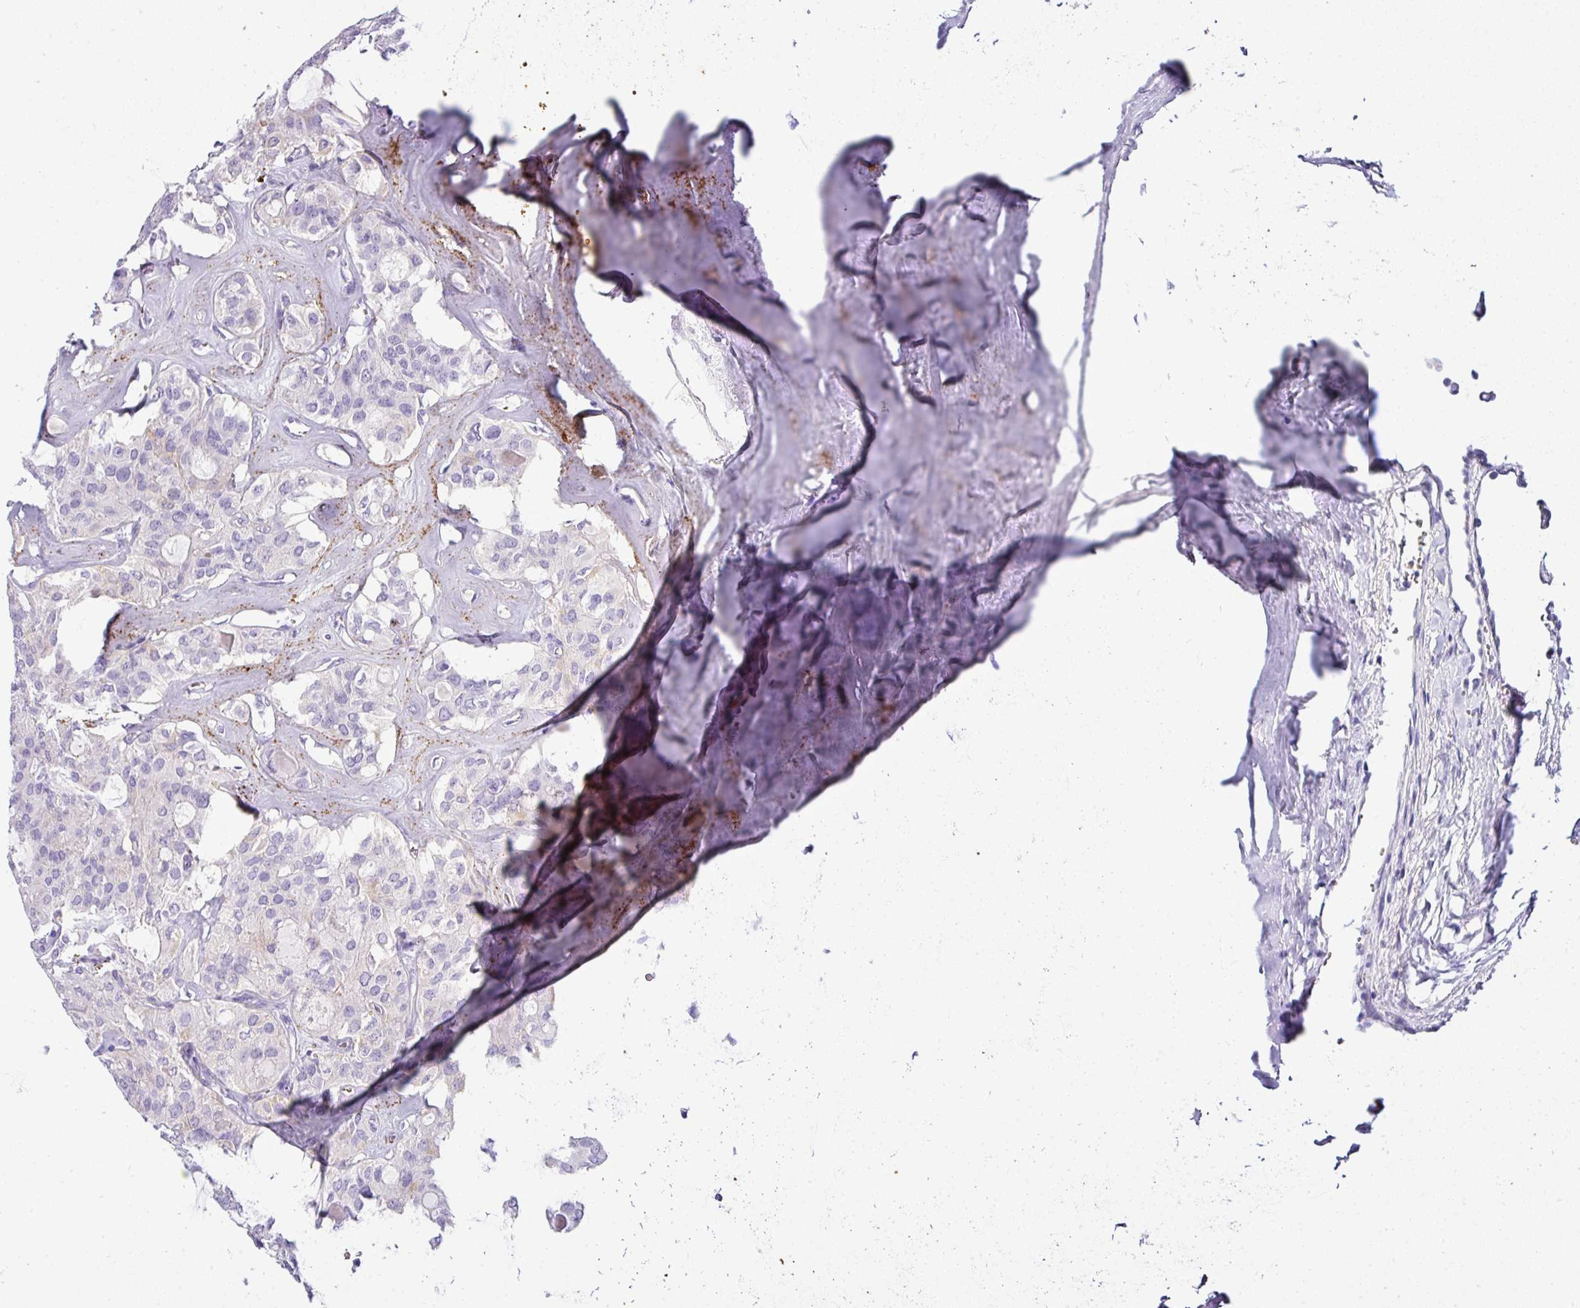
{"staining": {"intensity": "negative", "quantity": "none", "location": "none"}, "tissue": "thyroid cancer", "cell_type": "Tumor cells", "image_type": "cancer", "snomed": [{"axis": "morphology", "description": "Follicular adenoma carcinoma, NOS"}, {"axis": "topography", "description": "Thyroid gland"}], "caption": "DAB immunohistochemical staining of follicular adenoma carcinoma (thyroid) exhibits no significant expression in tumor cells. (IHC, brightfield microscopy, high magnification).", "gene": "NAPSA", "patient": {"sex": "male", "age": 75}}